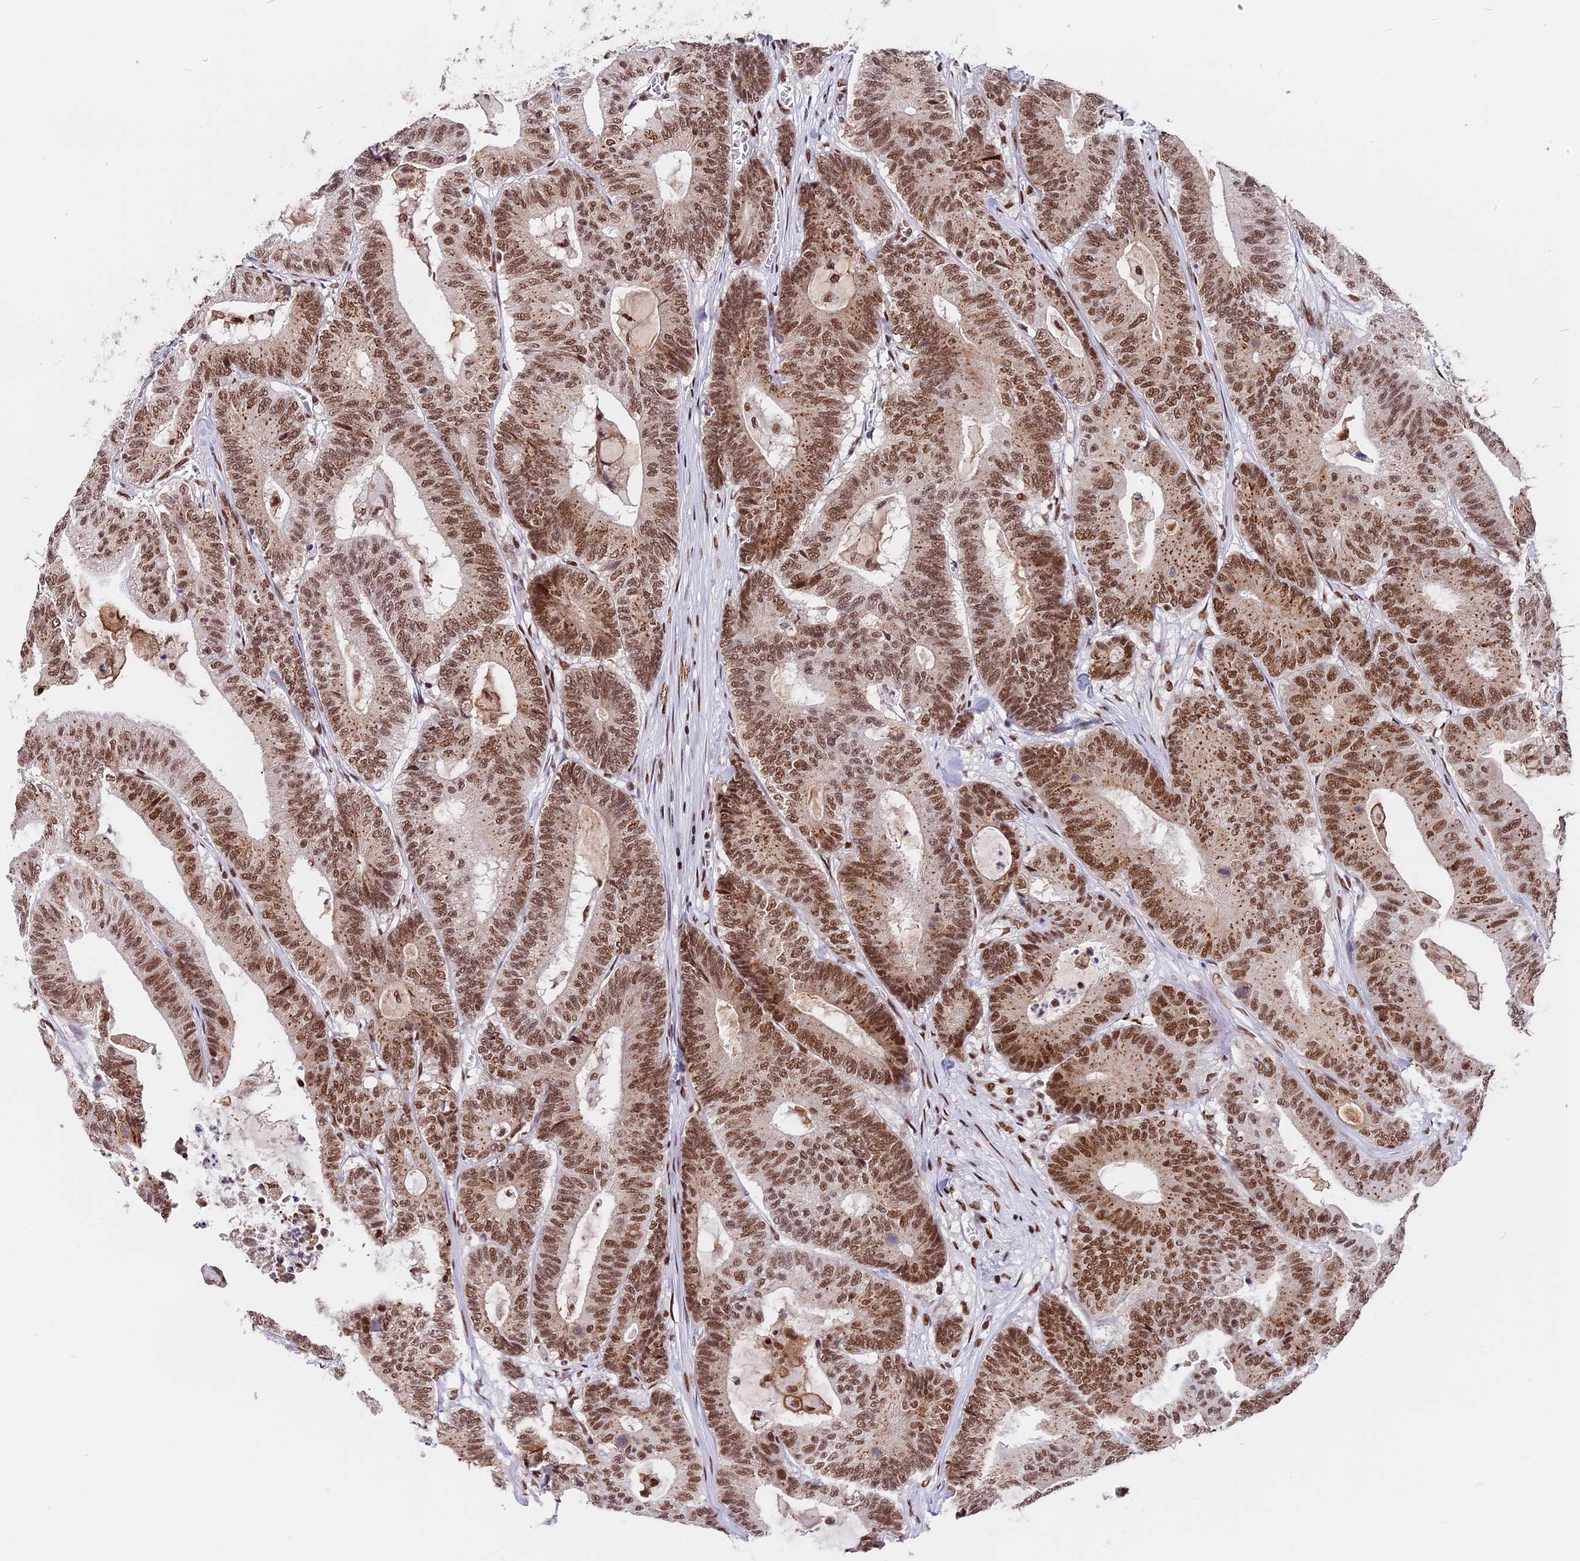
{"staining": {"intensity": "moderate", "quantity": ">75%", "location": "nuclear"}, "tissue": "colorectal cancer", "cell_type": "Tumor cells", "image_type": "cancer", "snomed": [{"axis": "morphology", "description": "Adenocarcinoma, NOS"}, {"axis": "topography", "description": "Colon"}], "caption": "The image exhibits immunohistochemical staining of adenocarcinoma (colorectal). There is moderate nuclear positivity is seen in about >75% of tumor cells.", "gene": "SBNO1", "patient": {"sex": "female", "age": 84}}